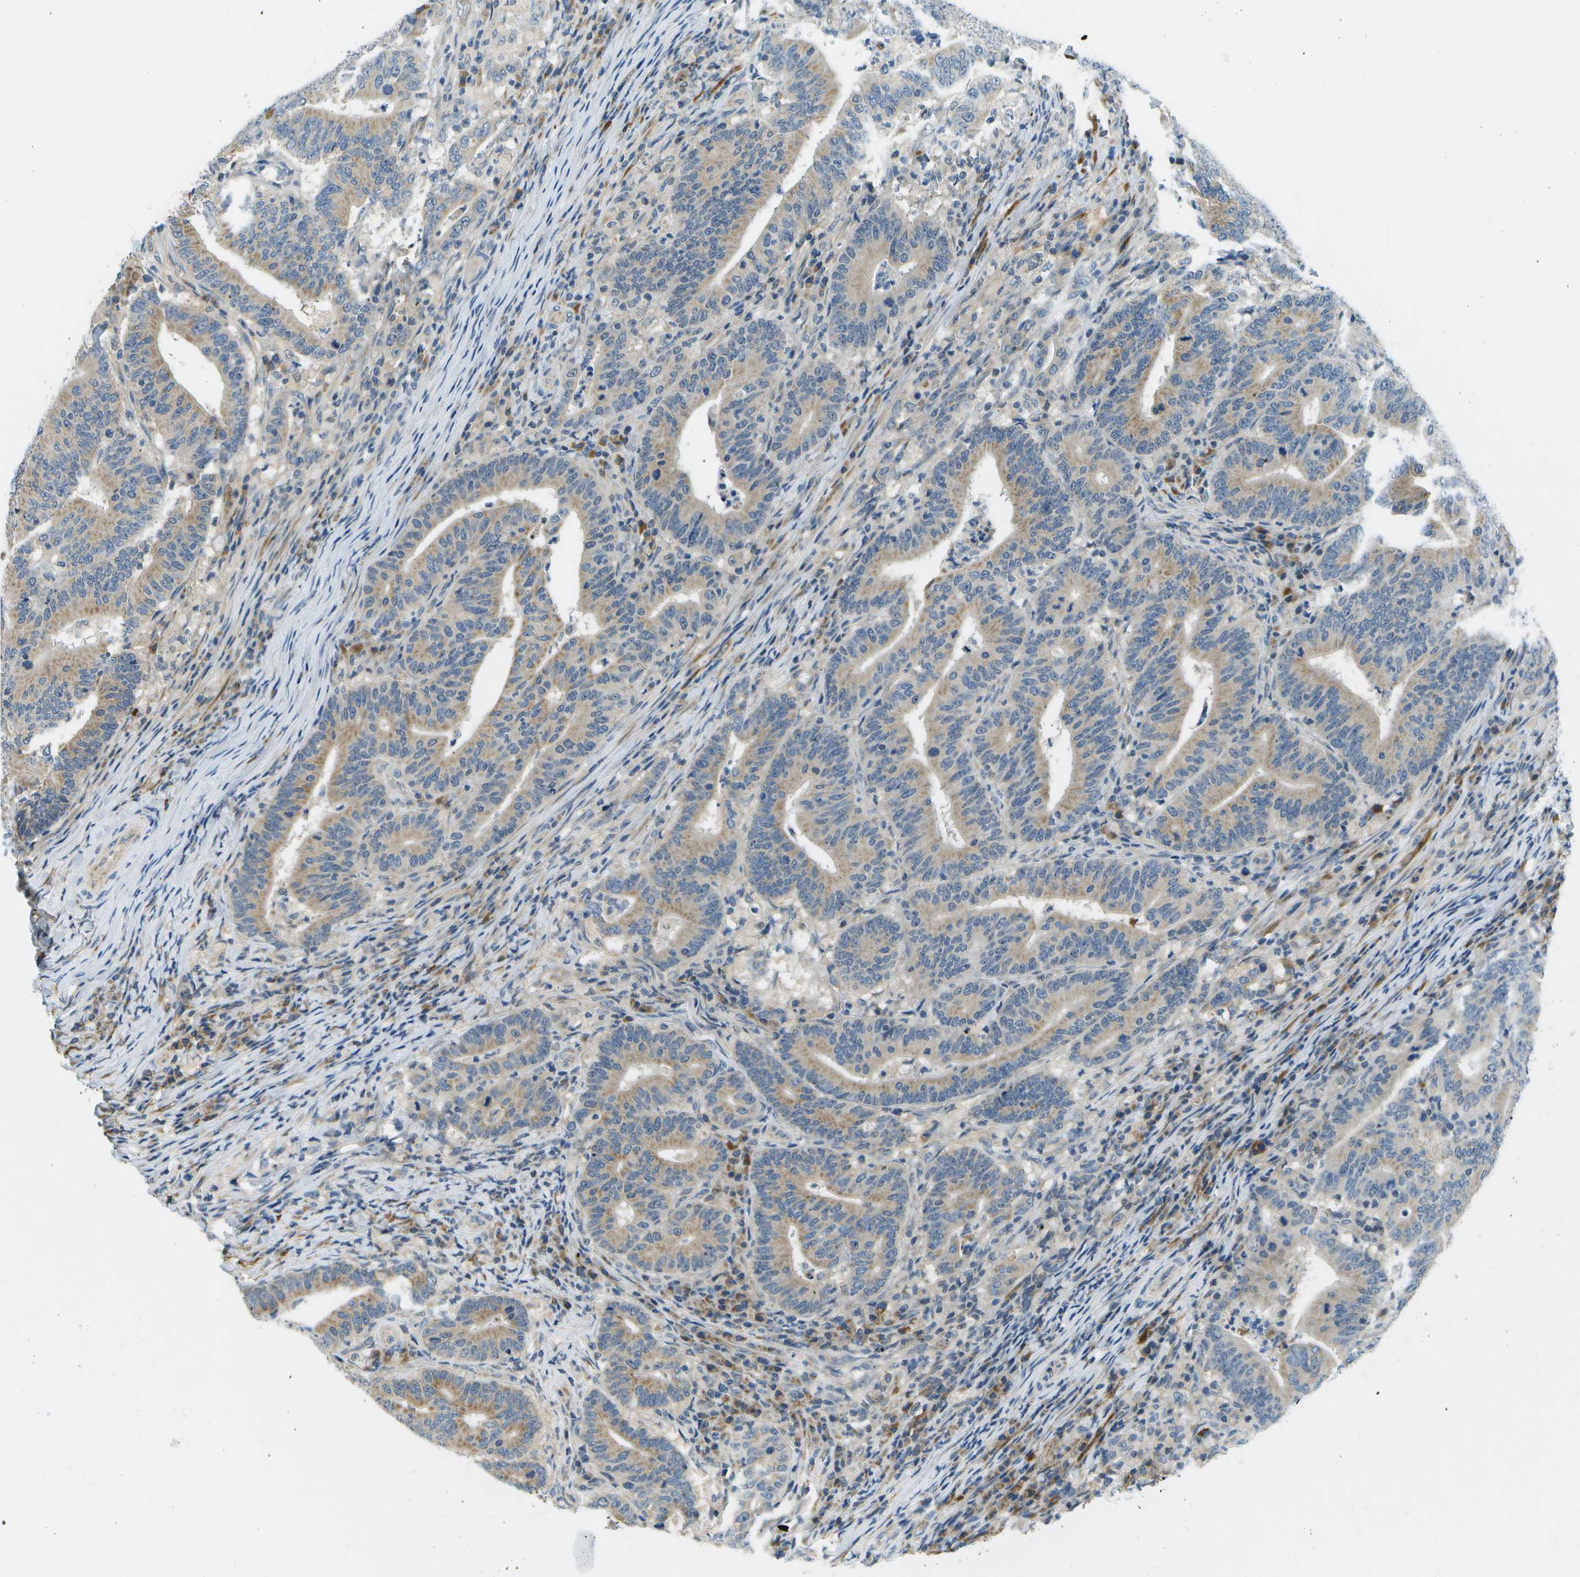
{"staining": {"intensity": "weak", "quantity": ">75%", "location": "cytoplasmic/membranous"}, "tissue": "colorectal cancer", "cell_type": "Tumor cells", "image_type": "cancer", "snomed": [{"axis": "morphology", "description": "Adenocarcinoma, NOS"}, {"axis": "topography", "description": "Colon"}], "caption": "Protein expression analysis of human adenocarcinoma (colorectal) reveals weak cytoplasmic/membranous staining in about >75% of tumor cells. (Brightfield microscopy of DAB IHC at high magnification).", "gene": "PTGIS", "patient": {"sex": "female", "age": 66}}